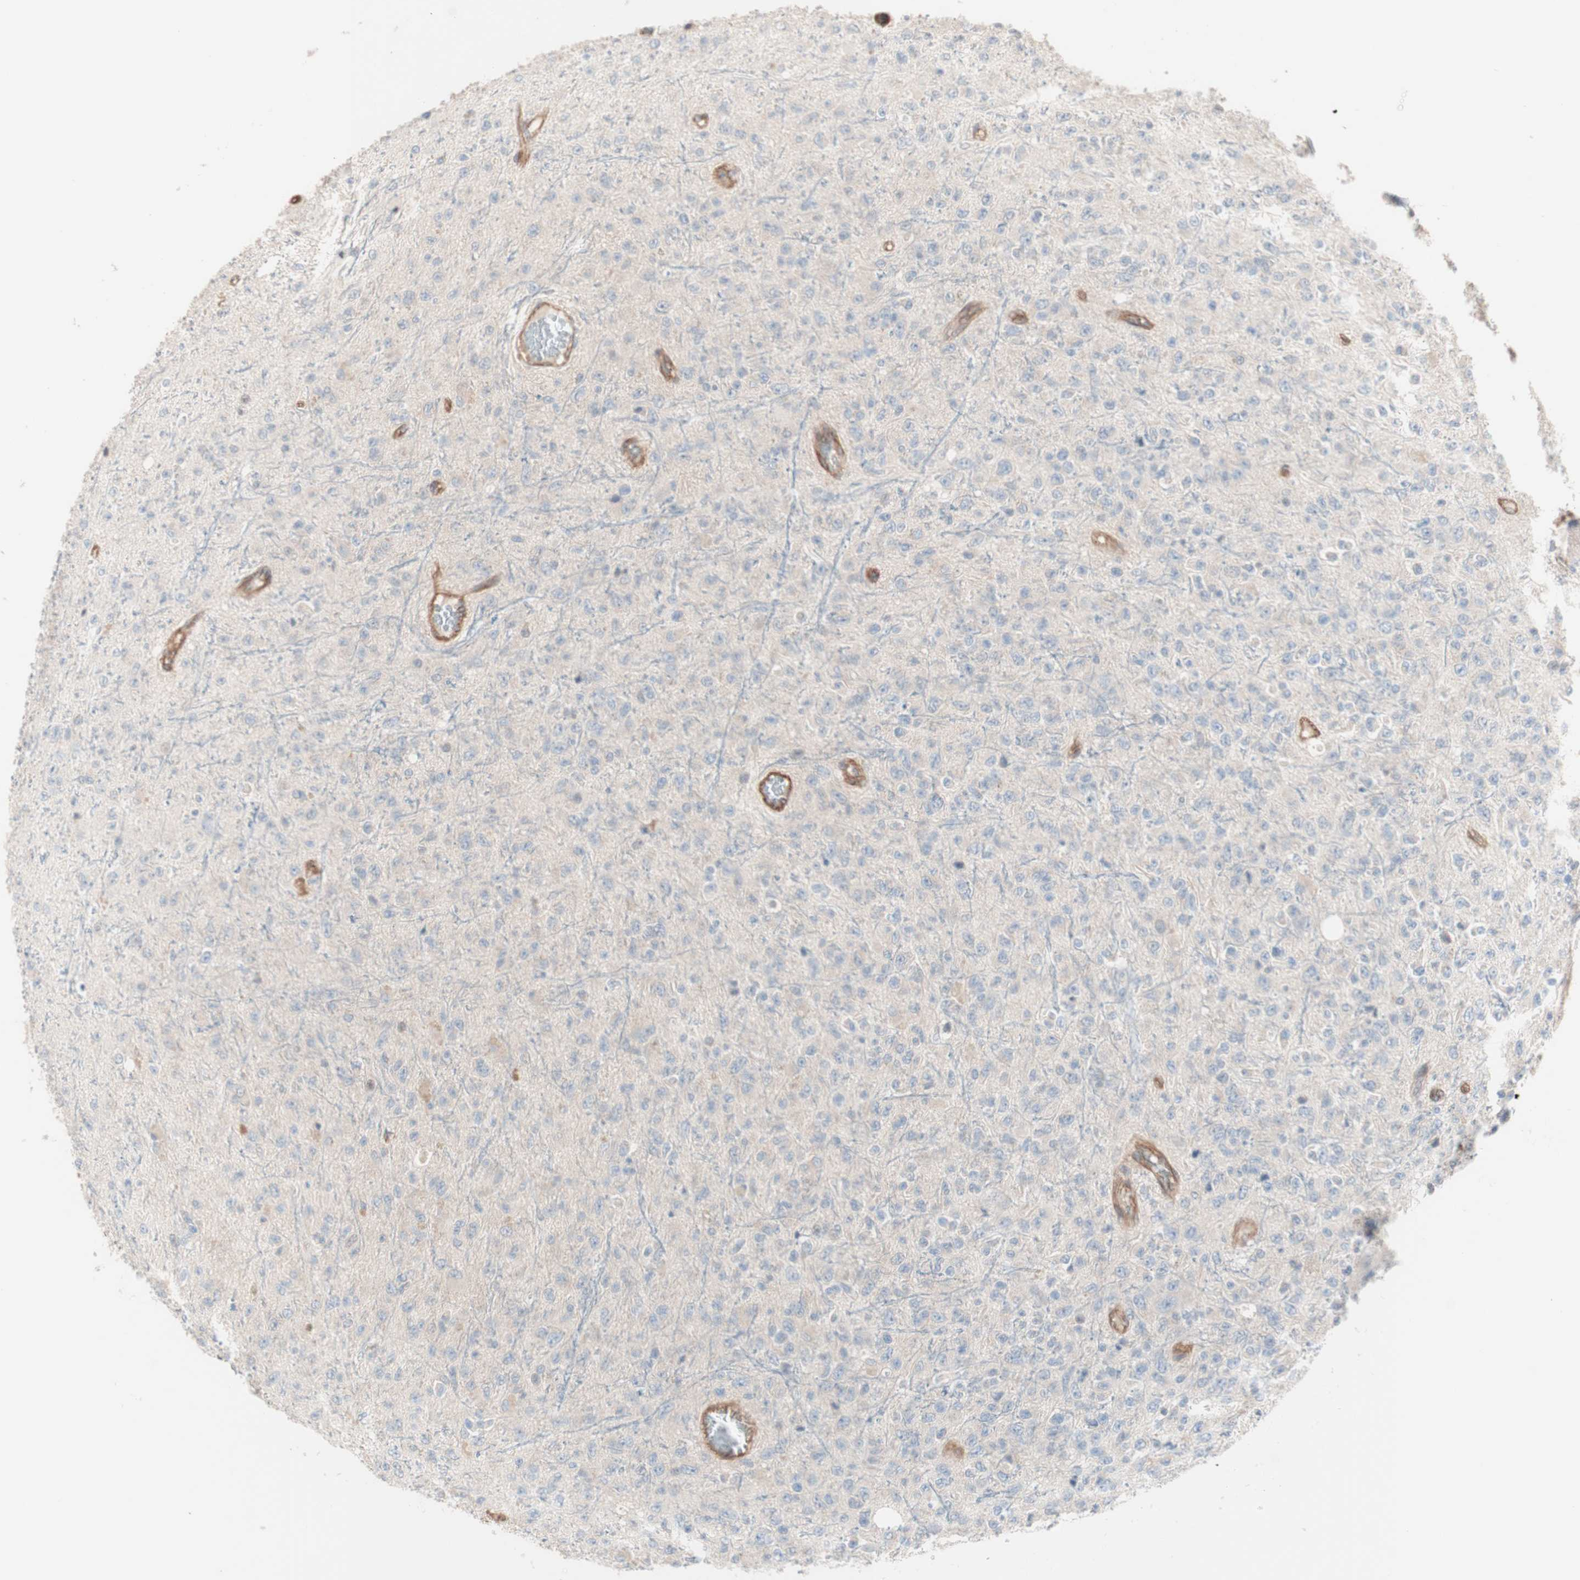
{"staining": {"intensity": "negative", "quantity": "none", "location": "none"}, "tissue": "glioma", "cell_type": "Tumor cells", "image_type": "cancer", "snomed": [{"axis": "morphology", "description": "Glioma, malignant, High grade"}, {"axis": "topography", "description": "pancreas cauda"}], "caption": "High-grade glioma (malignant) was stained to show a protein in brown. There is no significant positivity in tumor cells. Brightfield microscopy of IHC stained with DAB (3,3'-diaminobenzidine) (brown) and hematoxylin (blue), captured at high magnification.", "gene": "ALG5", "patient": {"sex": "male", "age": 60}}